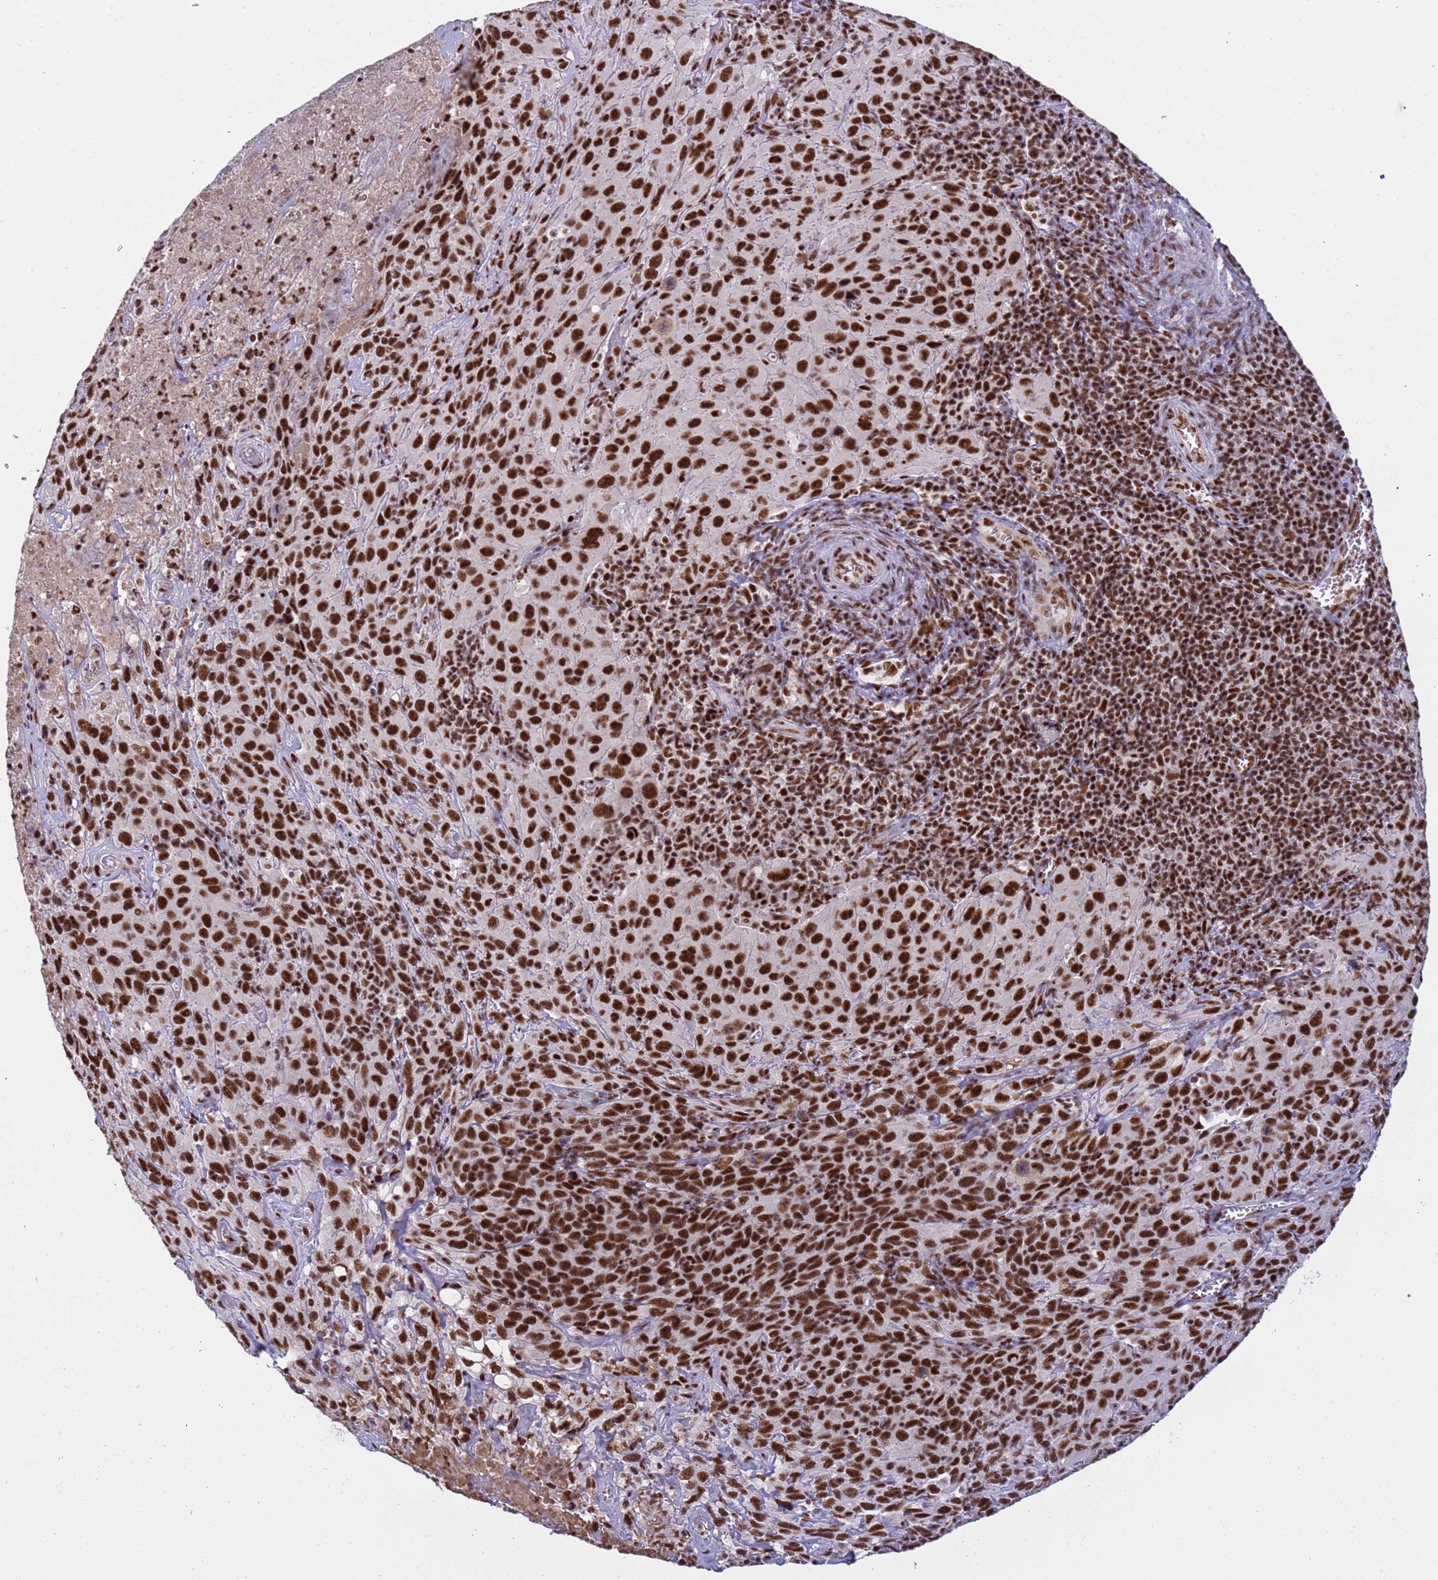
{"staining": {"intensity": "strong", "quantity": ">75%", "location": "nuclear"}, "tissue": "cervical cancer", "cell_type": "Tumor cells", "image_type": "cancer", "snomed": [{"axis": "morphology", "description": "Squamous cell carcinoma, NOS"}, {"axis": "topography", "description": "Cervix"}], "caption": "The micrograph exhibits staining of cervical cancer (squamous cell carcinoma), revealing strong nuclear protein expression (brown color) within tumor cells. The protein of interest is shown in brown color, while the nuclei are stained blue.", "gene": "SRRT", "patient": {"sex": "female", "age": 51}}